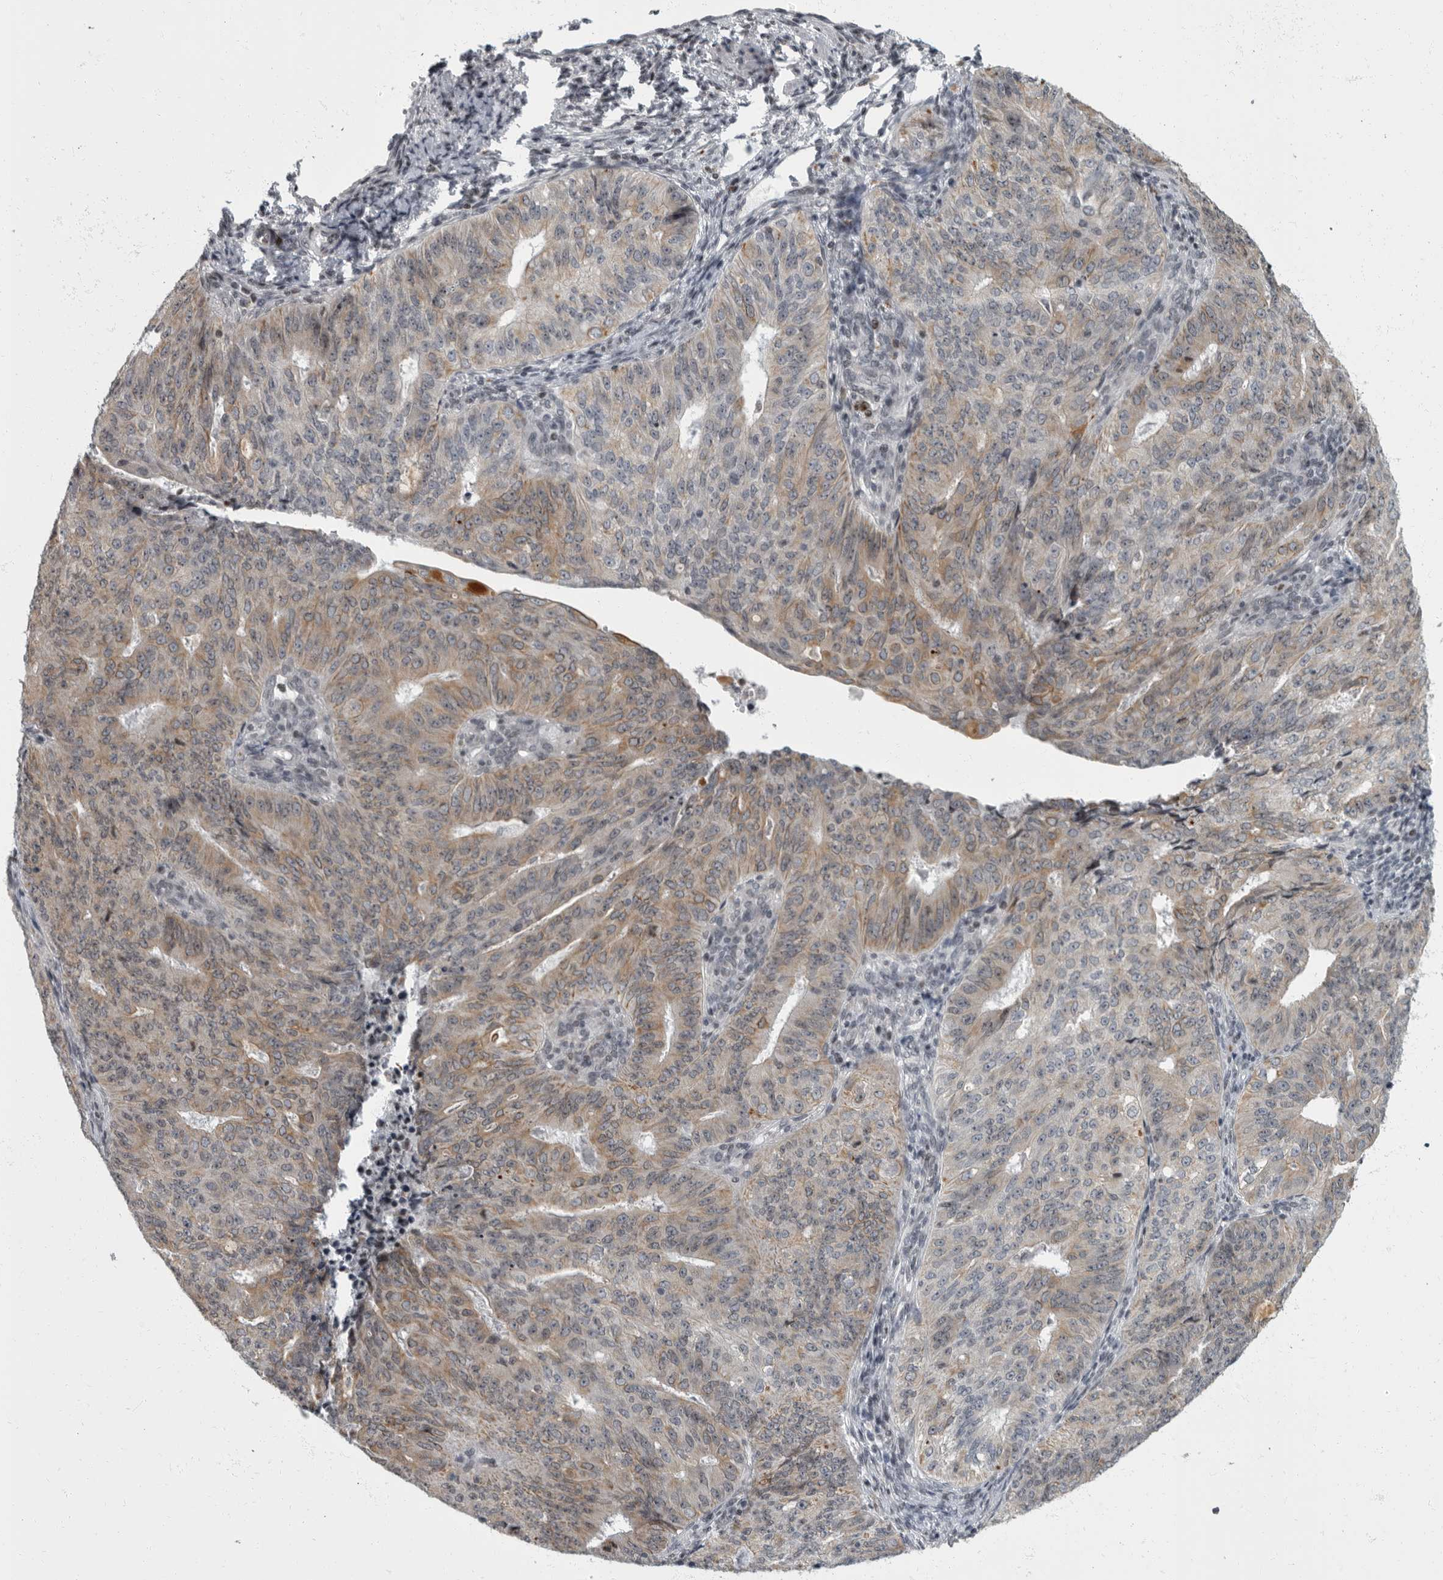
{"staining": {"intensity": "weak", "quantity": ">75%", "location": "cytoplasmic/membranous"}, "tissue": "endometrial cancer", "cell_type": "Tumor cells", "image_type": "cancer", "snomed": [{"axis": "morphology", "description": "Adenocarcinoma, NOS"}, {"axis": "topography", "description": "Endometrium"}], "caption": "Immunohistochemistry (IHC) photomicrograph of neoplastic tissue: human adenocarcinoma (endometrial) stained using immunohistochemistry (IHC) exhibits low levels of weak protein expression localized specifically in the cytoplasmic/membranous of tumor cells, appearing as a cytoplasmic/membranous brown color.", "gene": "EVI5", "patient": {"sex": "female", "age": 32}}